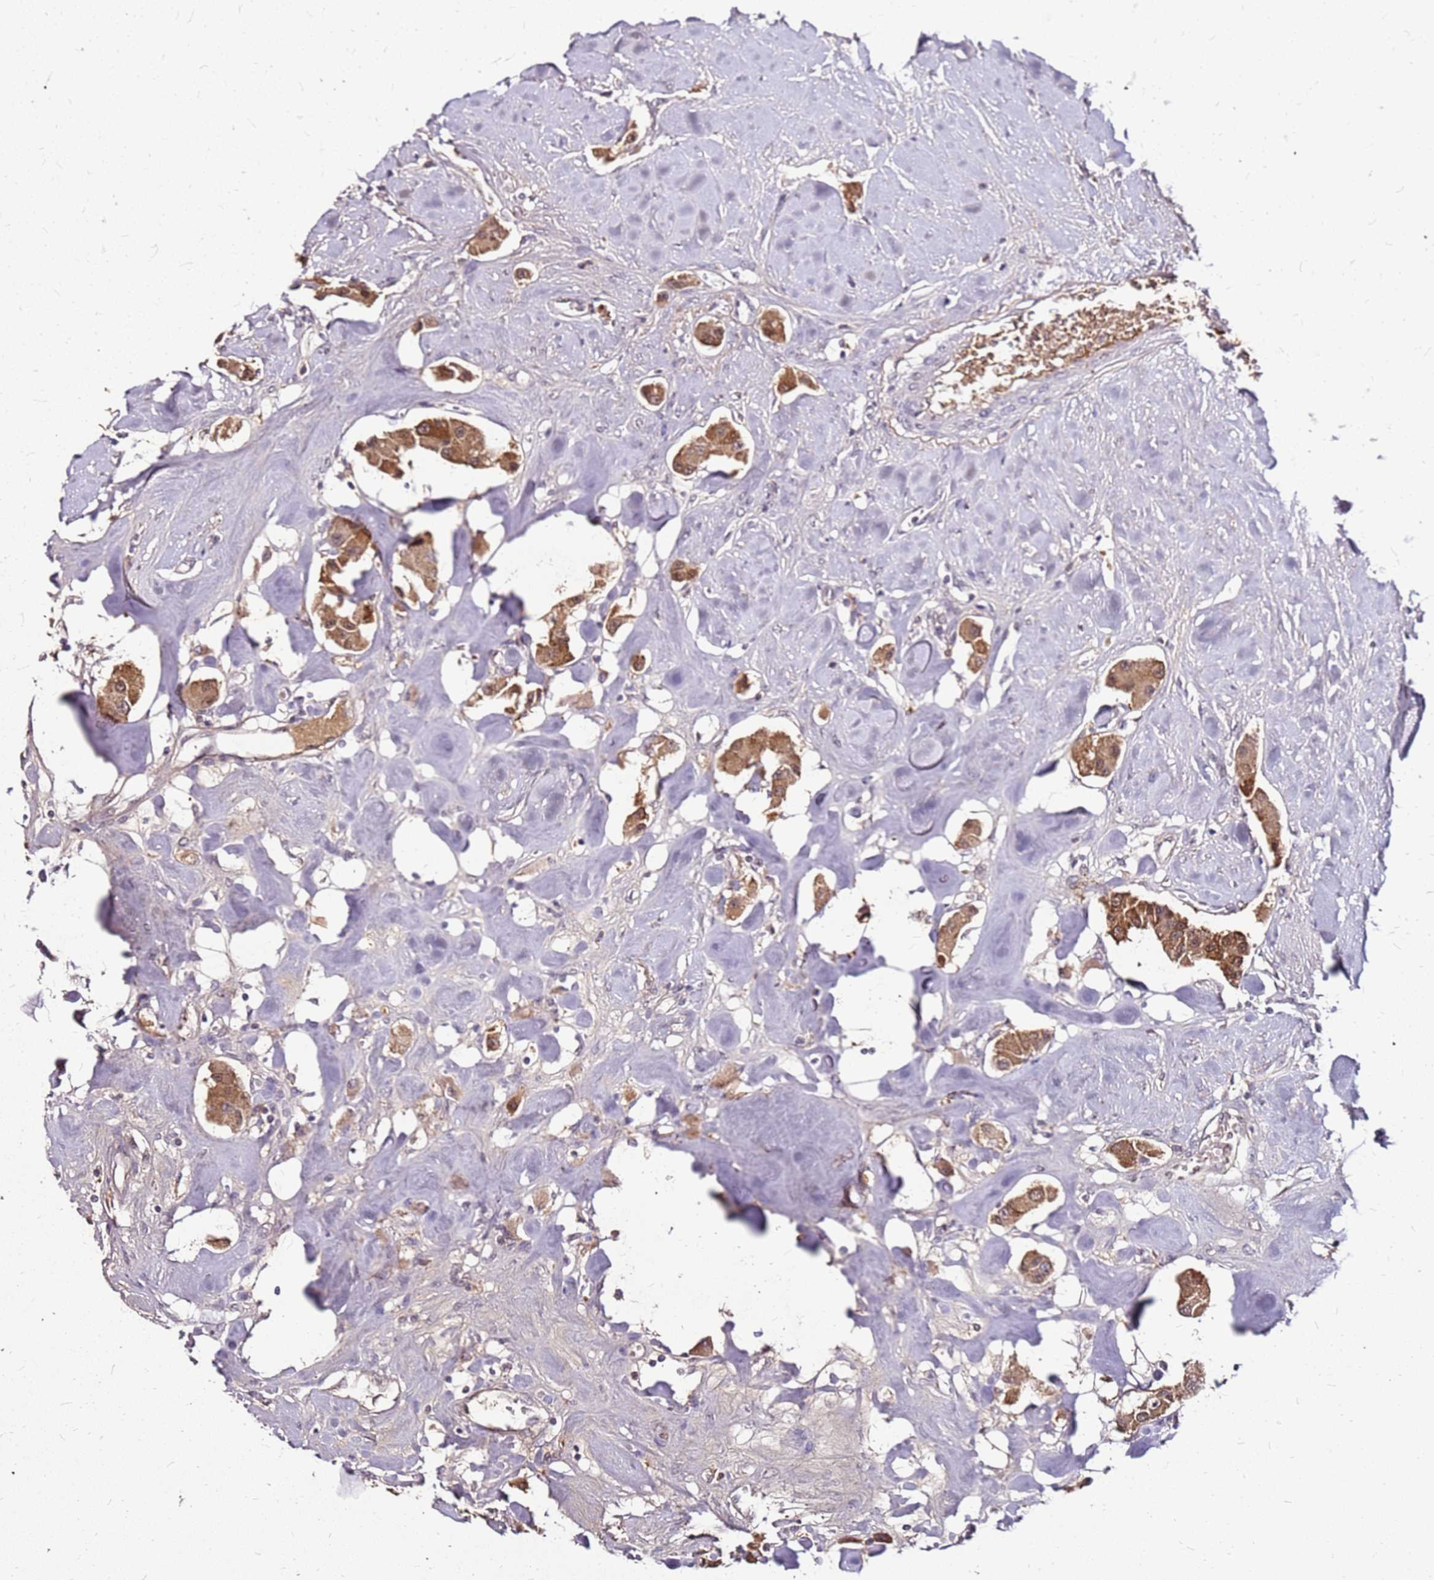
{"staining": {"intensity": "strong", "quantity": ">75%", "location": "cytoplasmic/membranous,nuclear"}, "tissue": "carcinoid", "cell_type": "Tumor cells", "image_type": "cancer", "snomed": [{"axis": "morphology", "description": "Carcinoid, malignant, NOS"}, {"axis": "topography", "description": "Pancreas"}], "caption": "IHC histopathology image of carcinoid stained for a protein (brown), which shows high levels of strong cytoplasmic/membranous and nuclear expression in approximately >75% of tumor cells.", "gene": "ALDH1A3", "patient": {"sex": "male", "age": 41}}